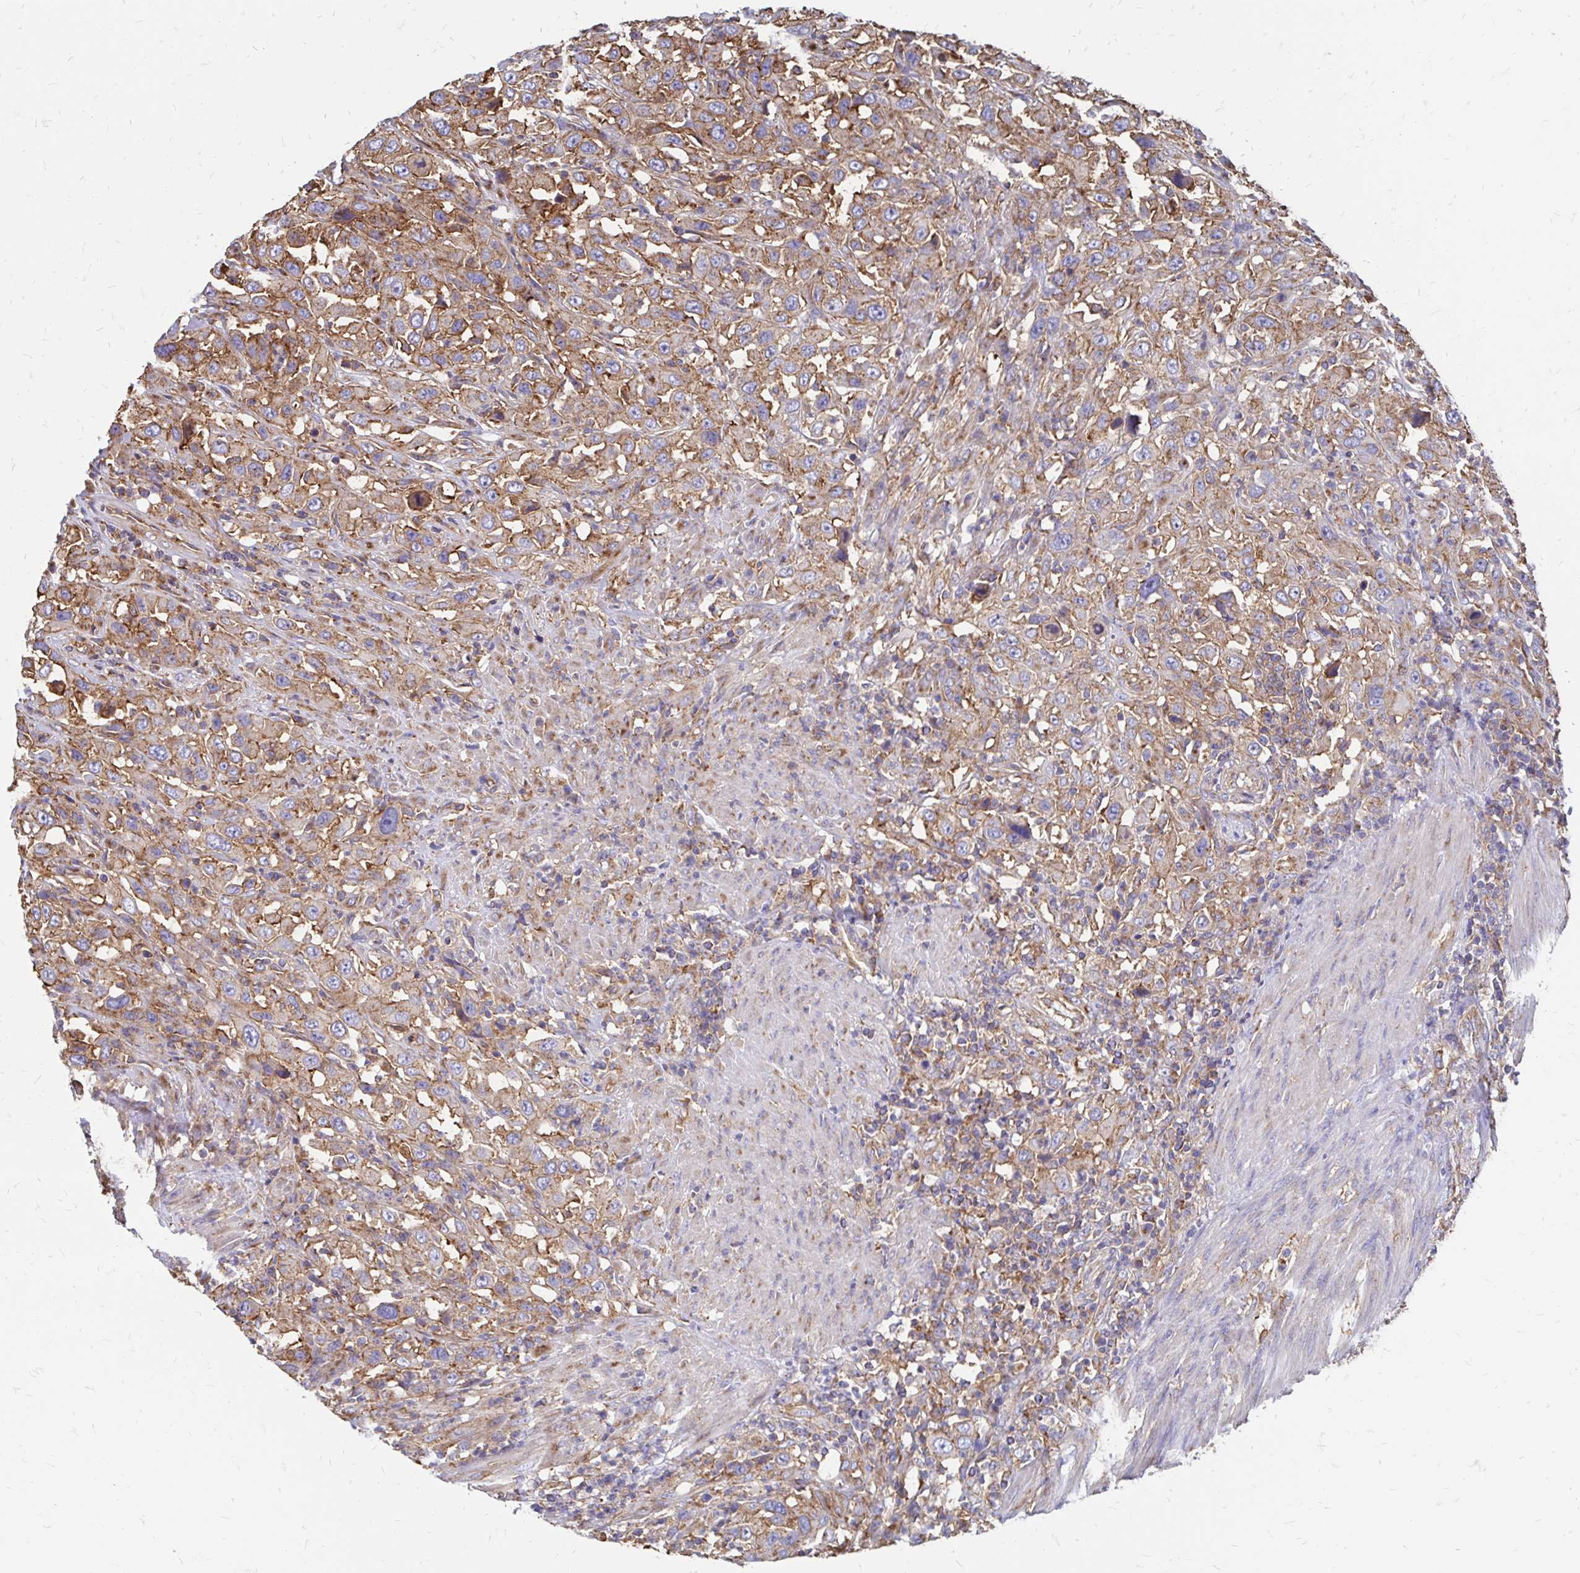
{"staining": {"intensity": "moderate", "quantity": ">75%", "location": "cytoplasmic/membranous"}, "tissue": "urothelial cancer", "cell_type": "Tumor cells", "image_type": "cancer", "snomed": [{"axis": "morphology", "description": "Urothelial carcinoma, High grade"}, {"axis": "topography", "description": "Urinary bladder"}], "caption": "Tumor cells exhibit medium levels of moderate cytoplasmic/membranous expression in approximately >75% of cells in human urothelial cancer. Nuclei are stained in blue.", "gene": "CLTC", "patient": {"sex": "male", "age": 61}}